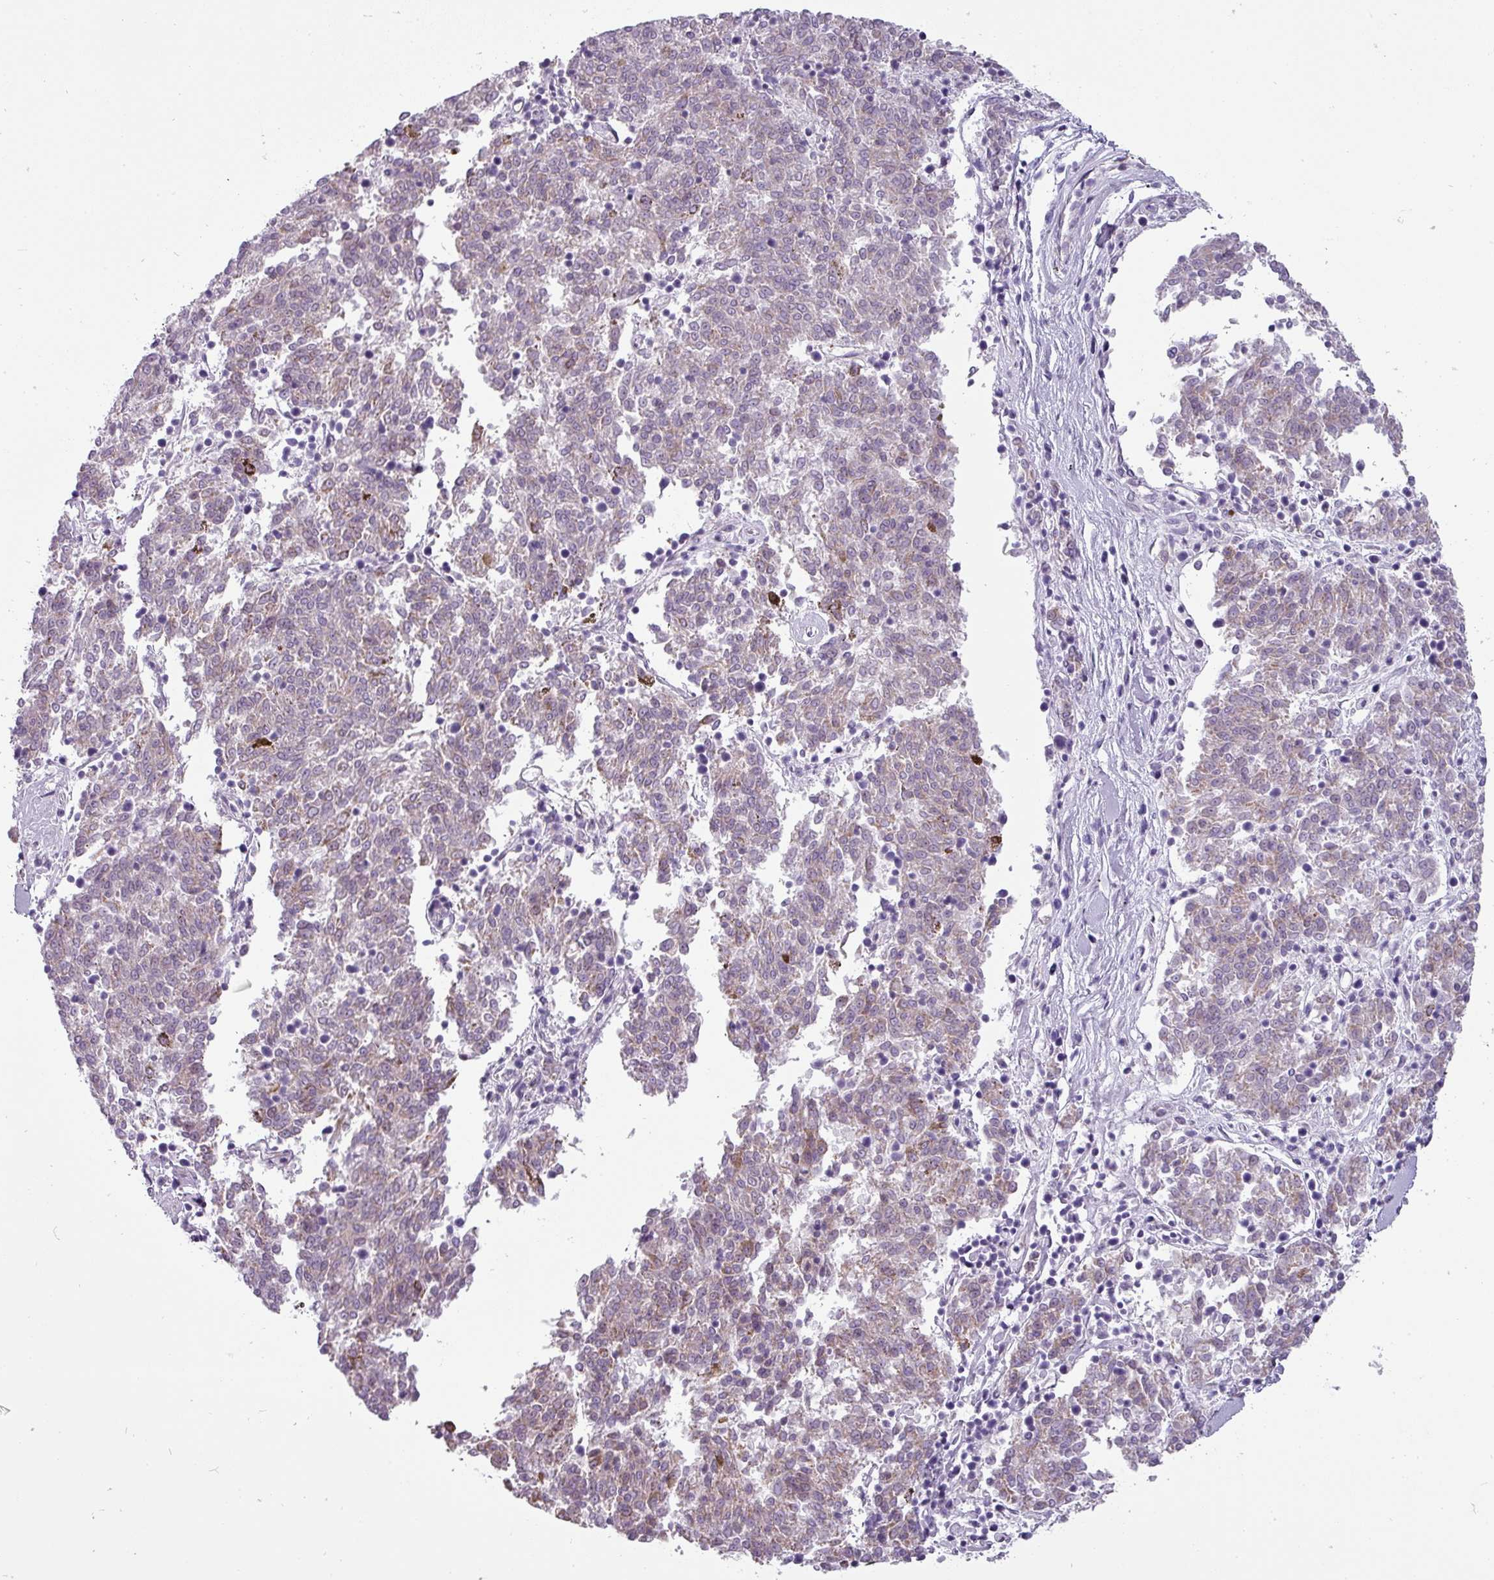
{"staining": {"intensity": "weak", "quantity": "<25%", "location": "cytoplasmic/membranous"}, "tissue": "melanoma", "cell_type": "Tumor cells", "image_type": "cancer", "snomed": [{"axis": "morphology", "description": "Malignant melanoma, NOS"}, {"axis": "topography", "description": "Skin"}], "caption": "There is no significant positivity in tumor cells of malignant melanoma.", "gene": "CHRDL1", "patient": {"sex": "female", "age": 72}}